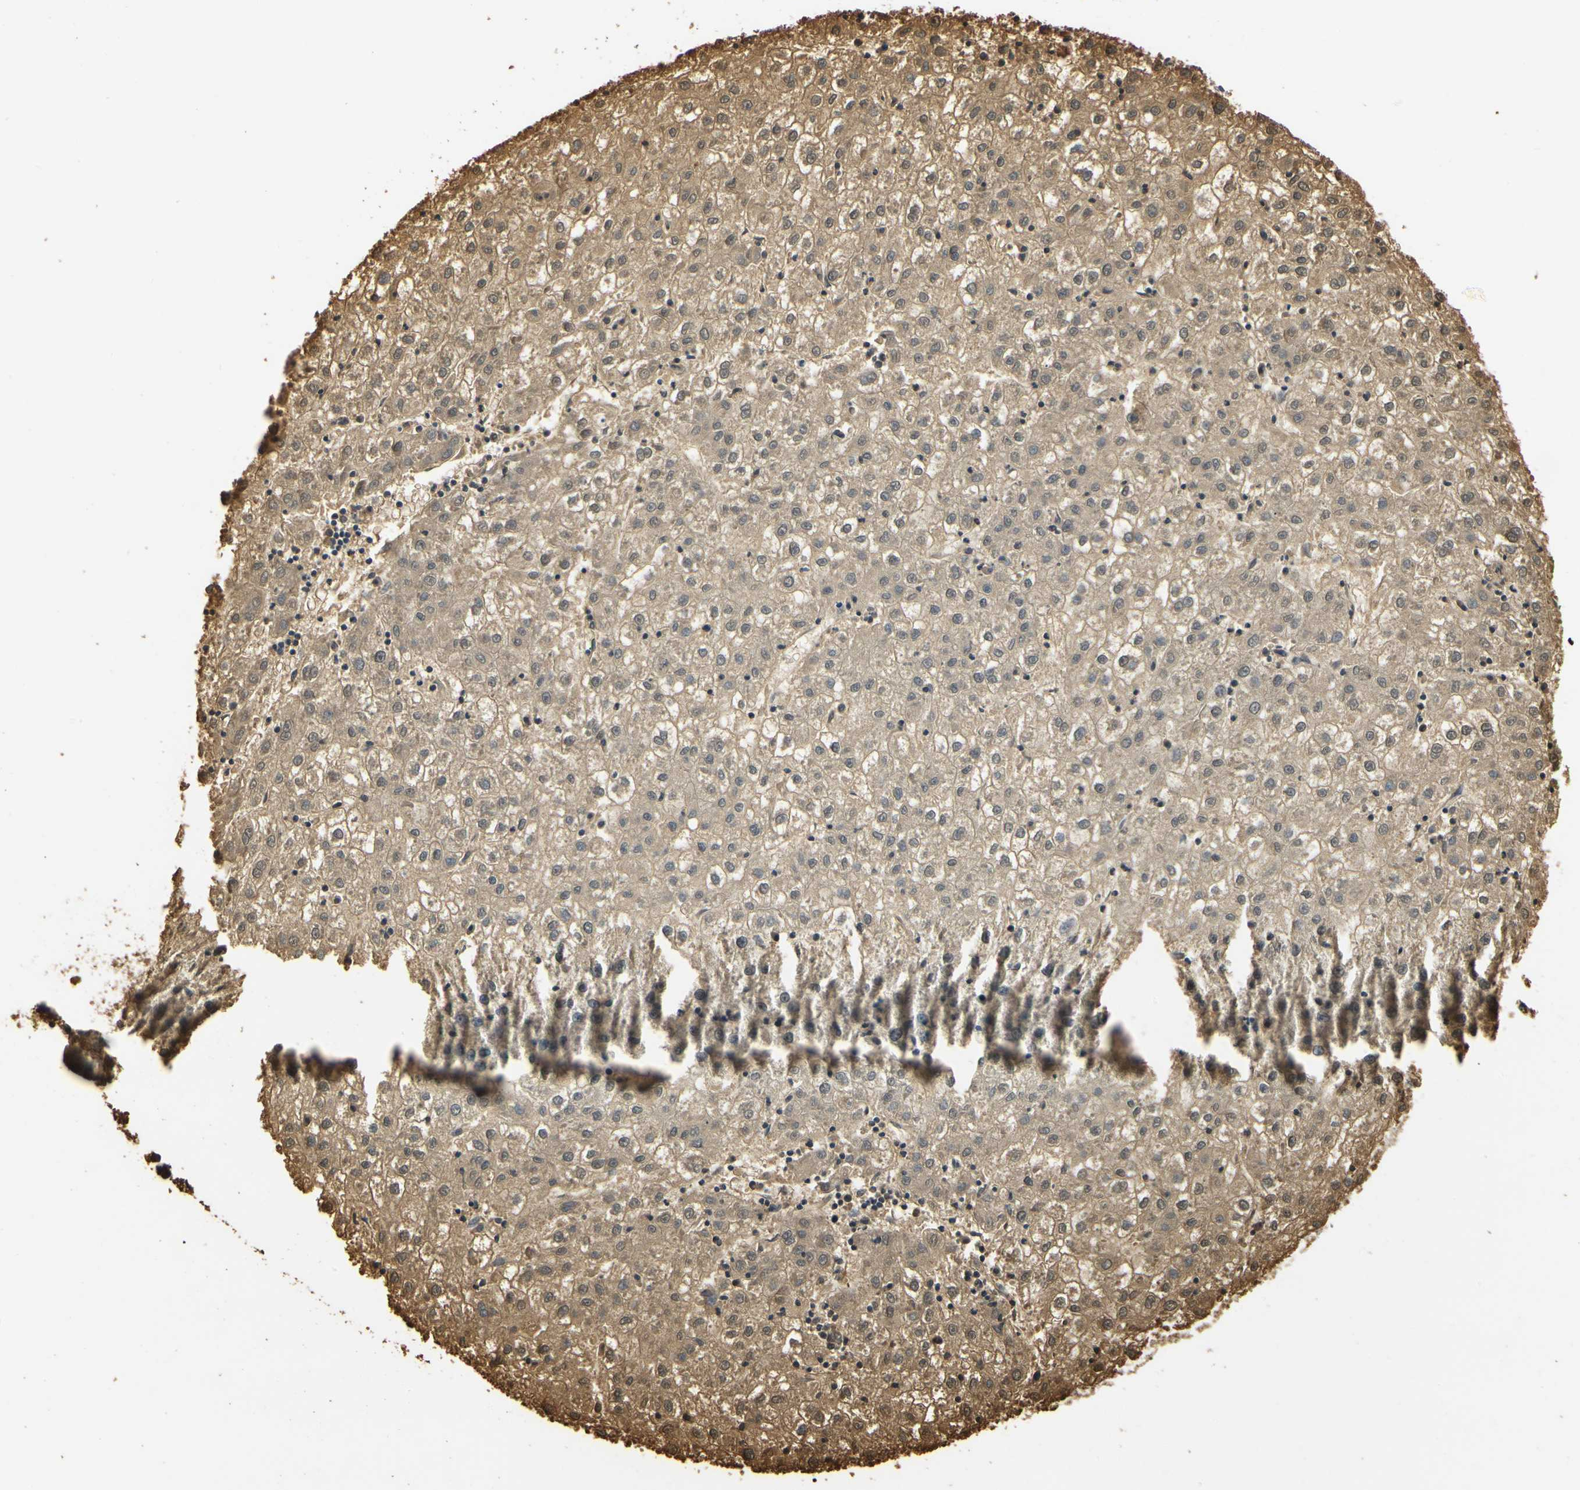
{"staining": {"intensity": "moderate", "quantity": ">75%", "location": "cytoplasmic/membranous"}, "tissue": "liver cancer", "cell_type": "Tumor cells", "image_type": "cancer", "snomed": [{"axis": "morphology", "description": "Carcinoma, Hepatocellular, NOS"}, {"axis": "topography", "description": "Liver"}], "caption": "Immunohistochemistry (IHC) histopathology image of liver cancer (hepatocellular carcinoma) stained for a protein (brown), which demonstrates medium levels of moderate cytoplasmic/membranous expression in approximately >75% of tumor cells.", "gene": "SOD1", "patient": {"sex": "male", "age": 72}}